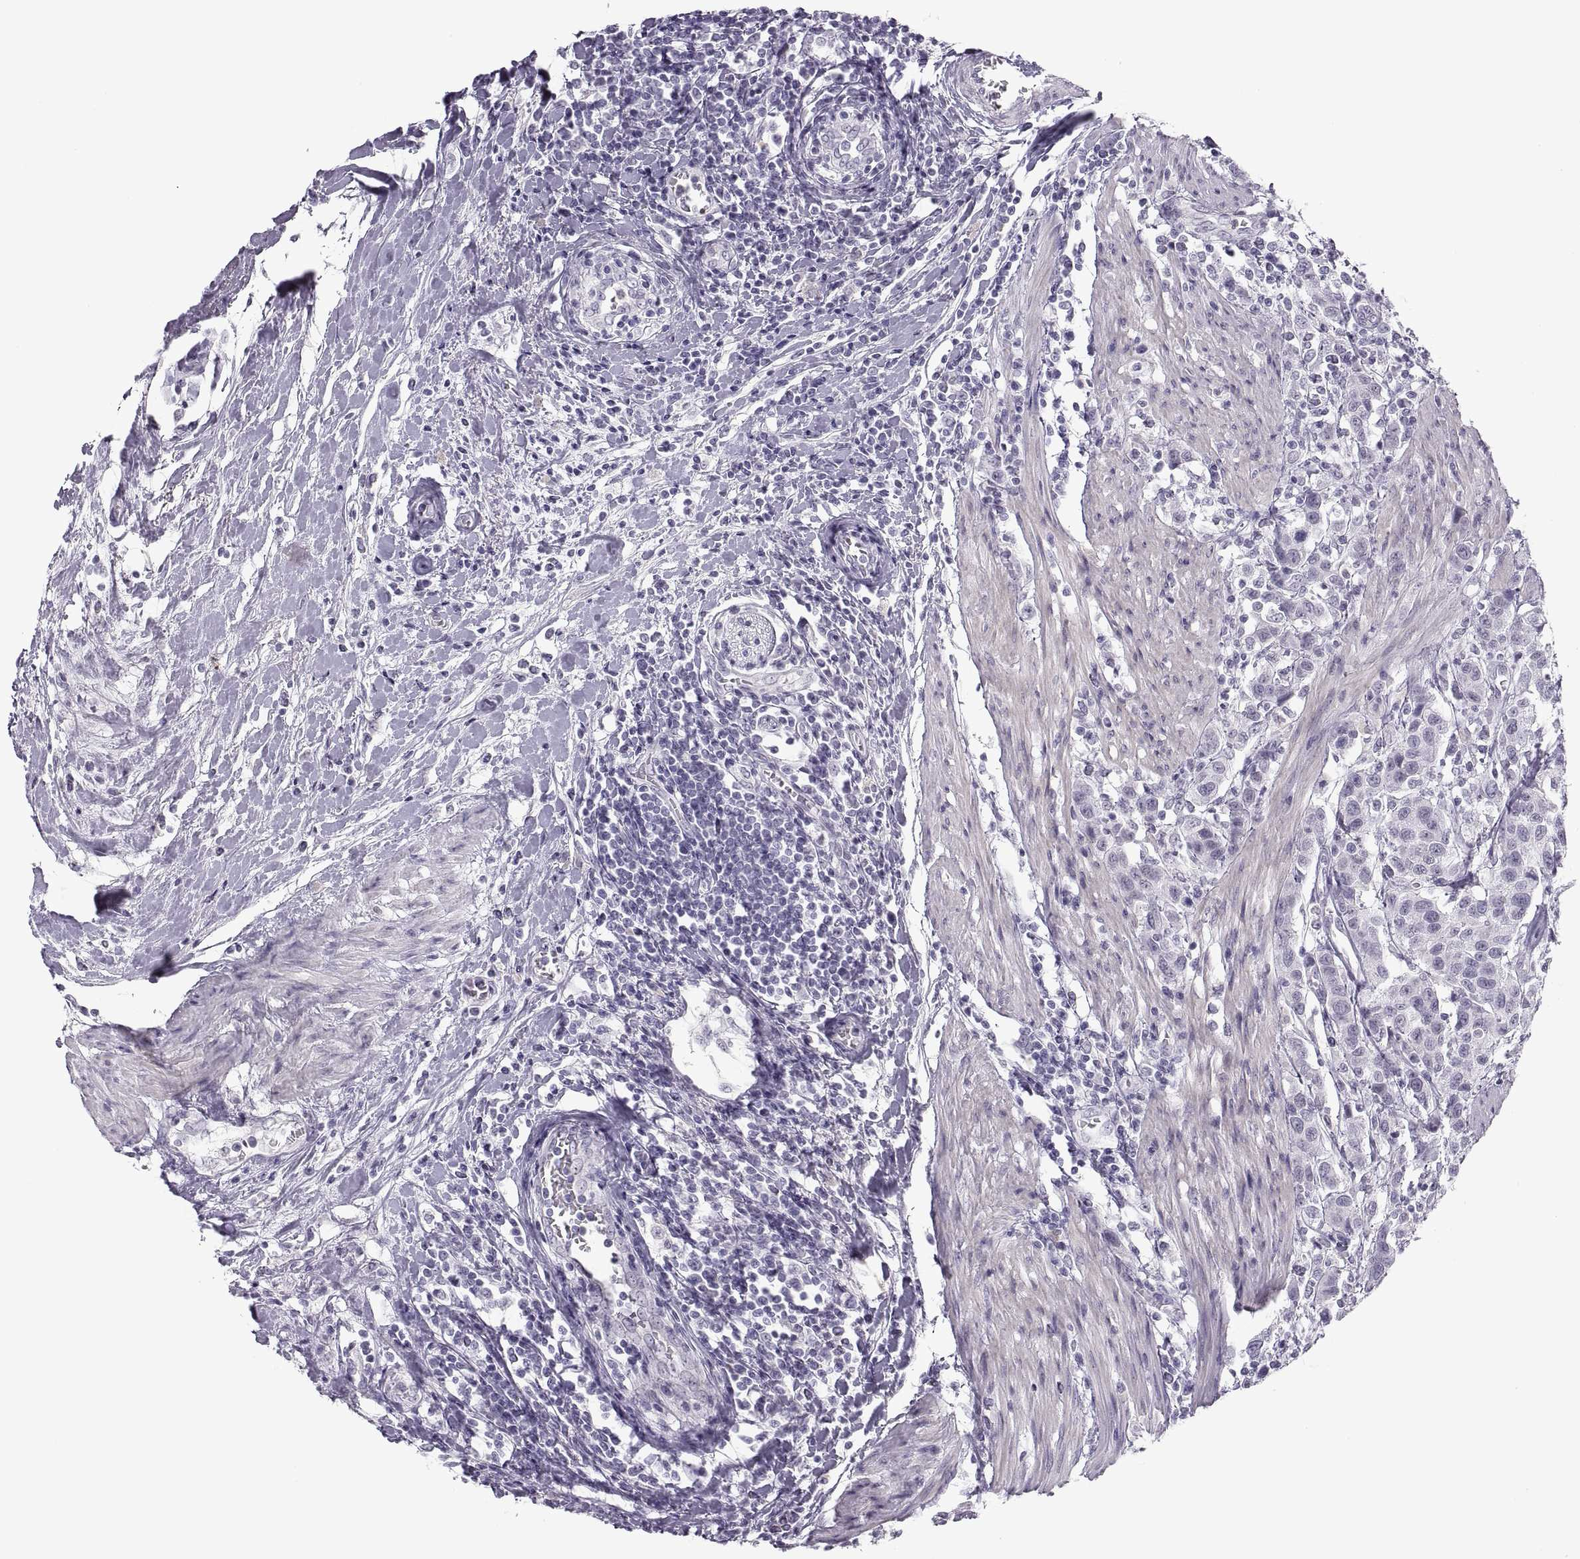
{"staining": {"intensity": "negative", "quantity": "none", "location": "none"}, "tissue": "urothelial cancer", "cell_type": "Tumor cells", "image_type": "cancer", "snomed": [{"axis": "morphology", "description": "Urothelial carcinoma, High grade"}, {"axis": "topography", "description": "Urinary bladder"}], "caption": "This is a image of immunohistochemistry (IHC) staining of urothelial cancer, which shows no staining in tumor cells.", "gene": "C3orf22", "patient": {"sex": "female", "age": 58}}